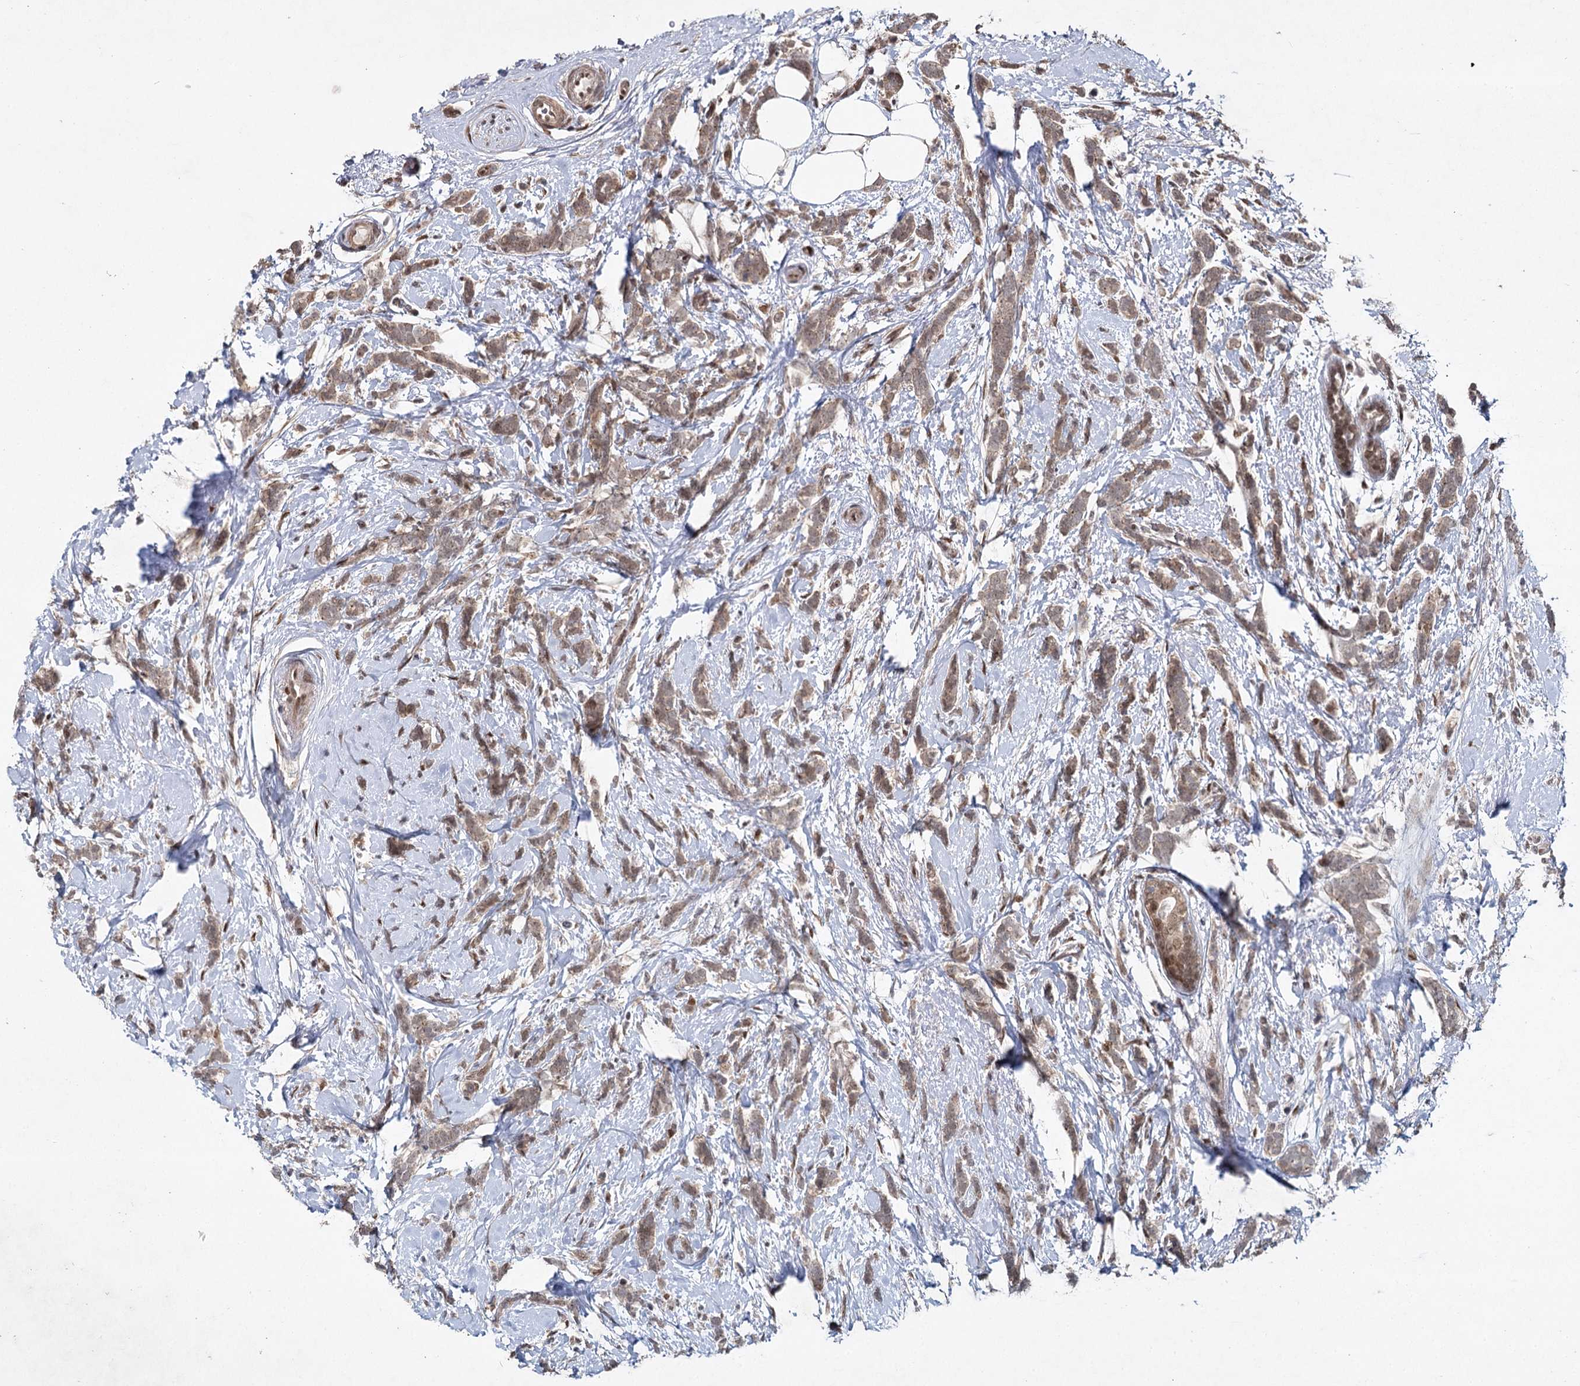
{"staining": {"intensity": "weak", "quantity": ">75%", "location": "cytoplasmic/membranous"}, "tissue": "breast cancer", "cell_type": "Tumor cells", "image_type": "cancer", "snomed": [{"axis": "morphology", "description": "Lobular carcinoma"}, {"axis": "topography", "description": "Breast"}], "caption": "Approximately >75% of tumor cells in human lobular carcinoma (breast) demonstrate weak cytoplasmic/membranous protein positivity as visualized by brown immunohistochemical staining.", "gene": "DCUN1D4", "patient": {"sex": "female", "age": 58}}